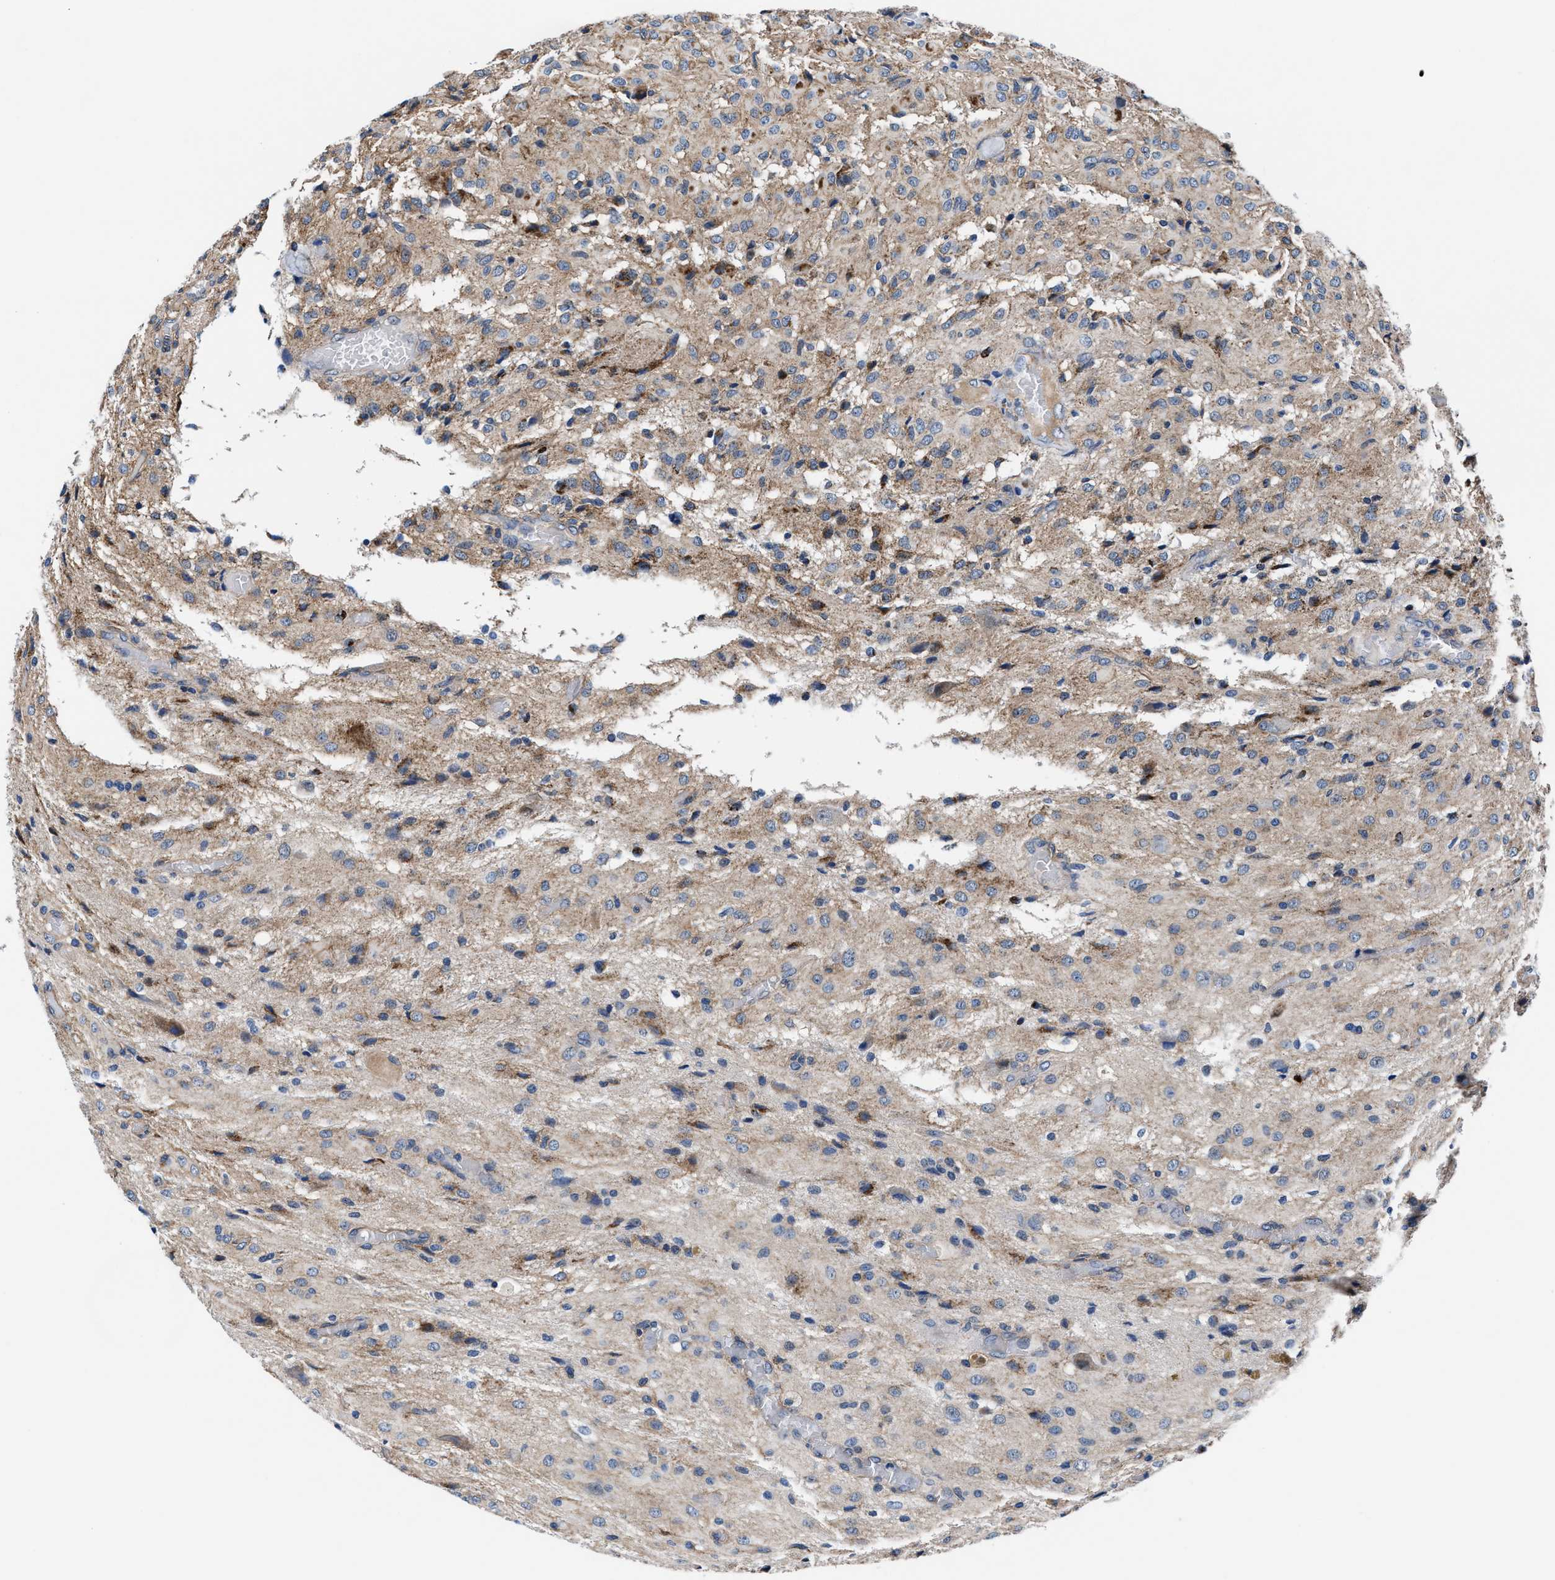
{"staining": {"intensity": "moderate", "quantity": "<25%", "location": "cytoplasmic/membranous"}, "tissue": "glioma", "cell_type": "Tumor cells", "image_type": "cancer", "snomed": [{"axis": "morphology", "description": "Glioma, malignant, High grade"}, {"axis": "topography", "description": "Brain"}], "caption": "Glioma tissue exhibits moderate cytoplasmic/membranous positivity in approximately <25% of tumor cells The staining was performed using DAB, with brown indicating positive protein expression. Nuclei are stained blue with hematoxylin.", "gene": "NKTR", "patient": {"sex": "female", "age": 59}}